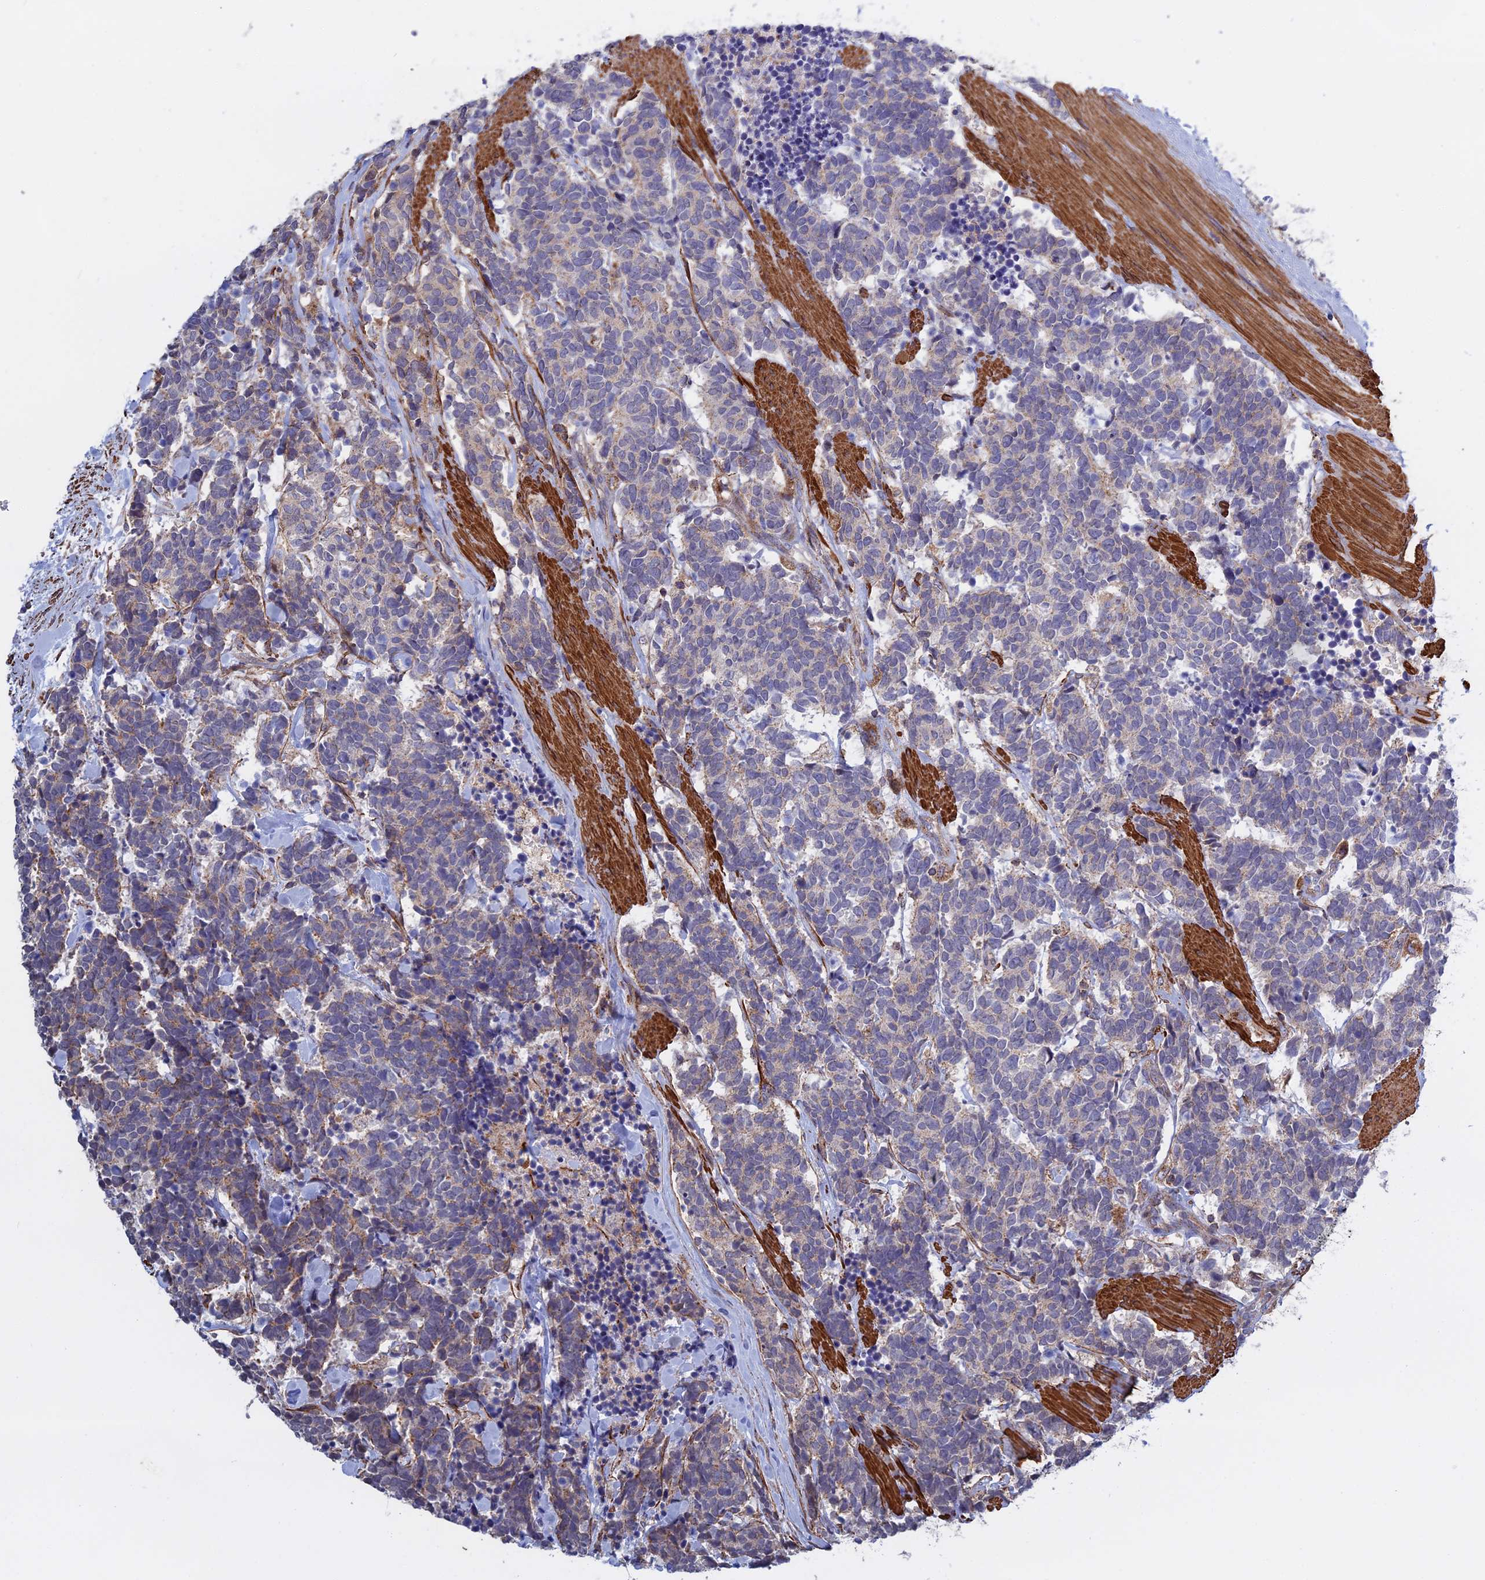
{"staining": {"intensity": "negative", "quantity": "none", "location": "none"}, "tissue": "carcinoid", "cell_type": "Tumor cells", "image_type": "cancer", "snomed": [{"axis": "morphology", "description": "Carcinoma, NOS"}, {"axis": "morphology", "description": "Carcinoid, malignant, NOS"}, {"axis": "topography", "description": "Prostate"}], "caption": "DAB immunohistochemical staining of carcinoid exhibits no significant staining in tumor cells. (DAB (3,3'-diaminobenzidine) IHC with hematoxylin counter stain).", "gene": "LYPD5", "patient": {"sex": "male", "age": 57}}